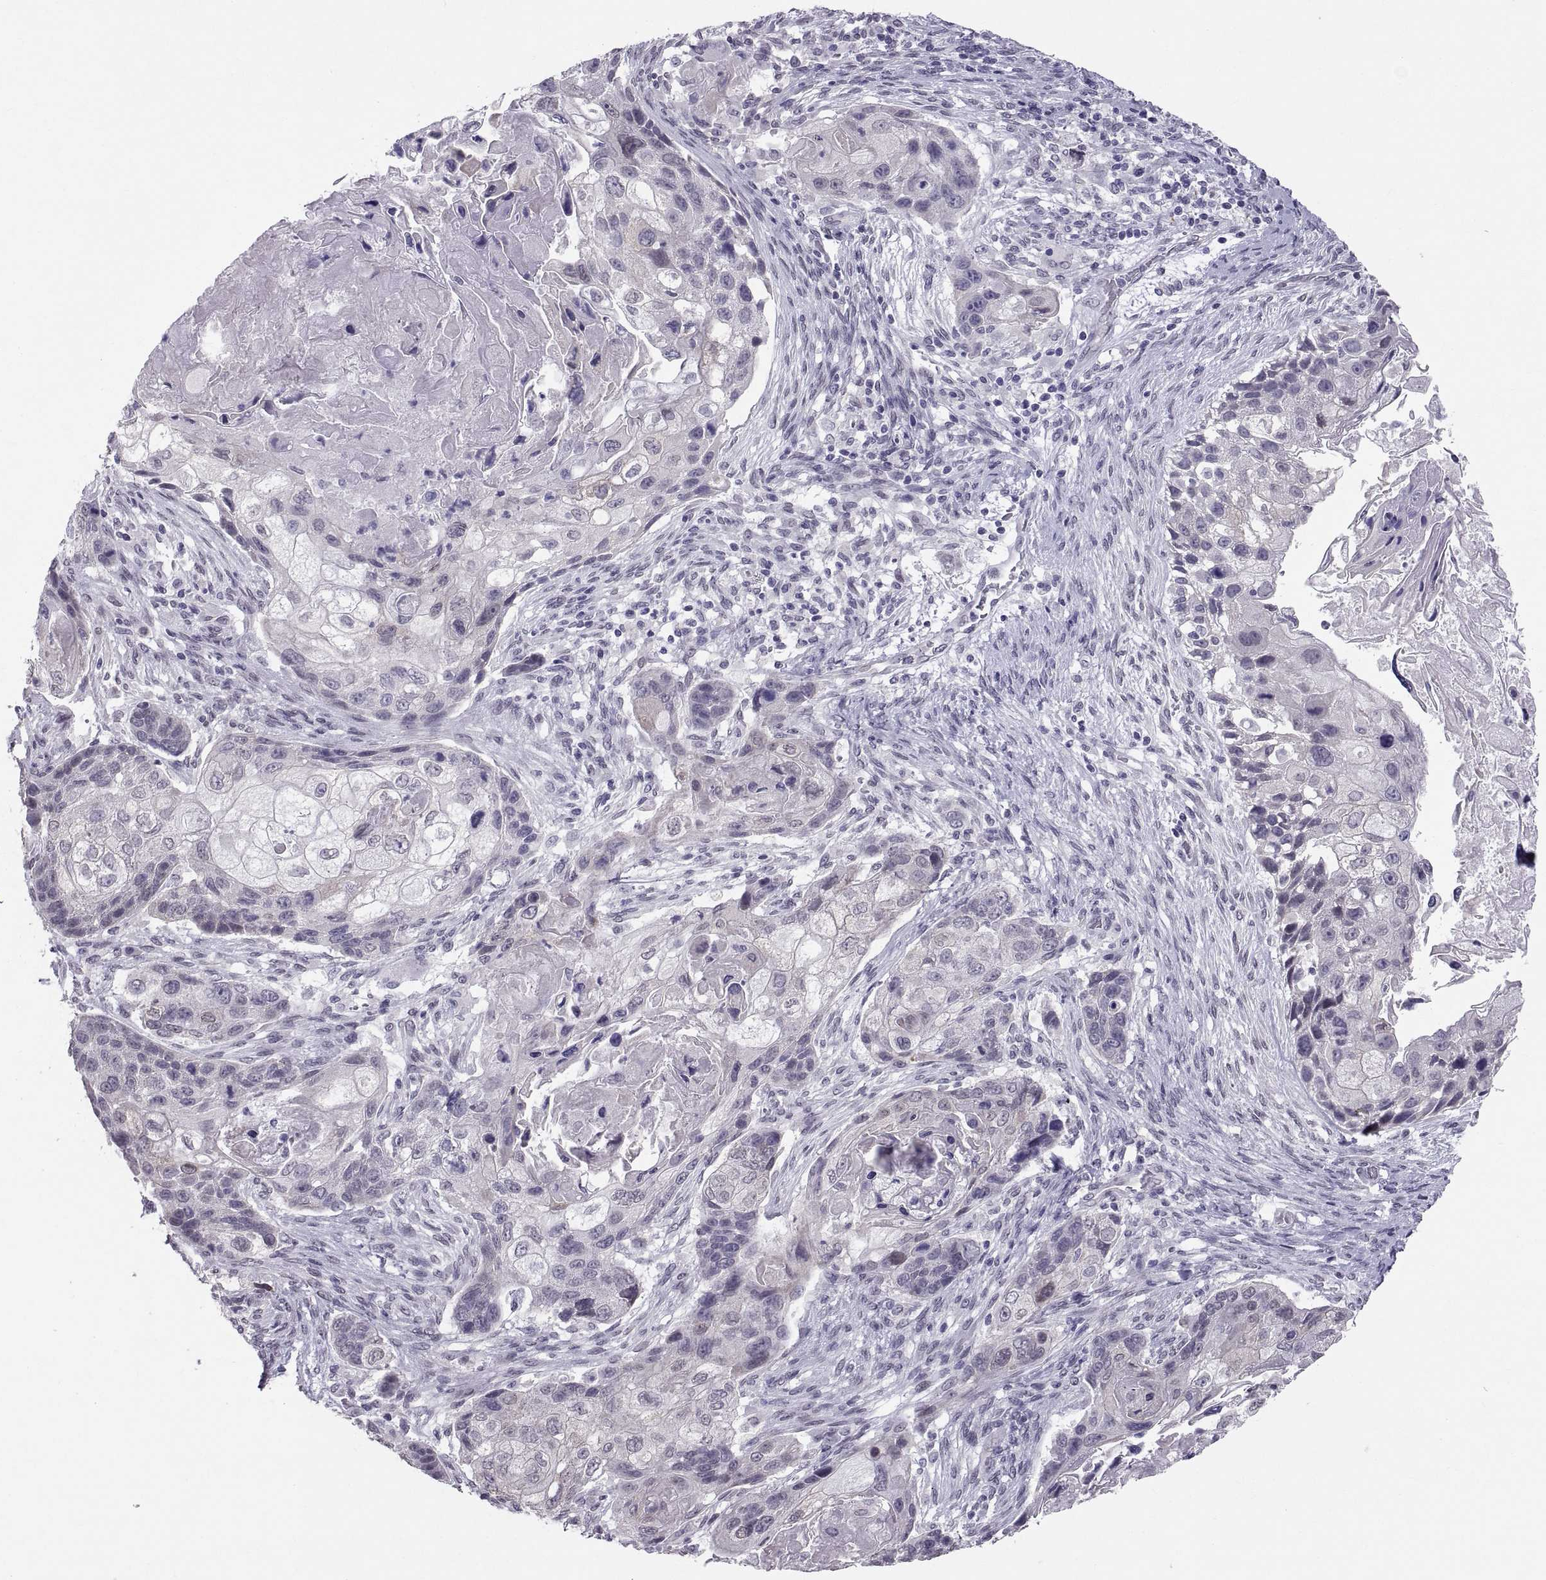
{"staining": {"intensity": "negative", "quantity": "none", "location": "none"}, "tissue": "lung cancer", "cell_type": "Tumor cells", "image_type": "cancer", "snomed": [{"axis": "morphology", "description": "Squamous cell carcinoma, NOS"}, {"axis": "topography", "description": "Lung"}], "caption": "This image is of squamous cell carcinoma (lung) stained with immunohistochemistry to label a protein in brown with the nuclei are counter-stained blue. There is no expression in tumor cells.", "gene": "KRT77", "patient": {"sex": "male", "age": 69}}